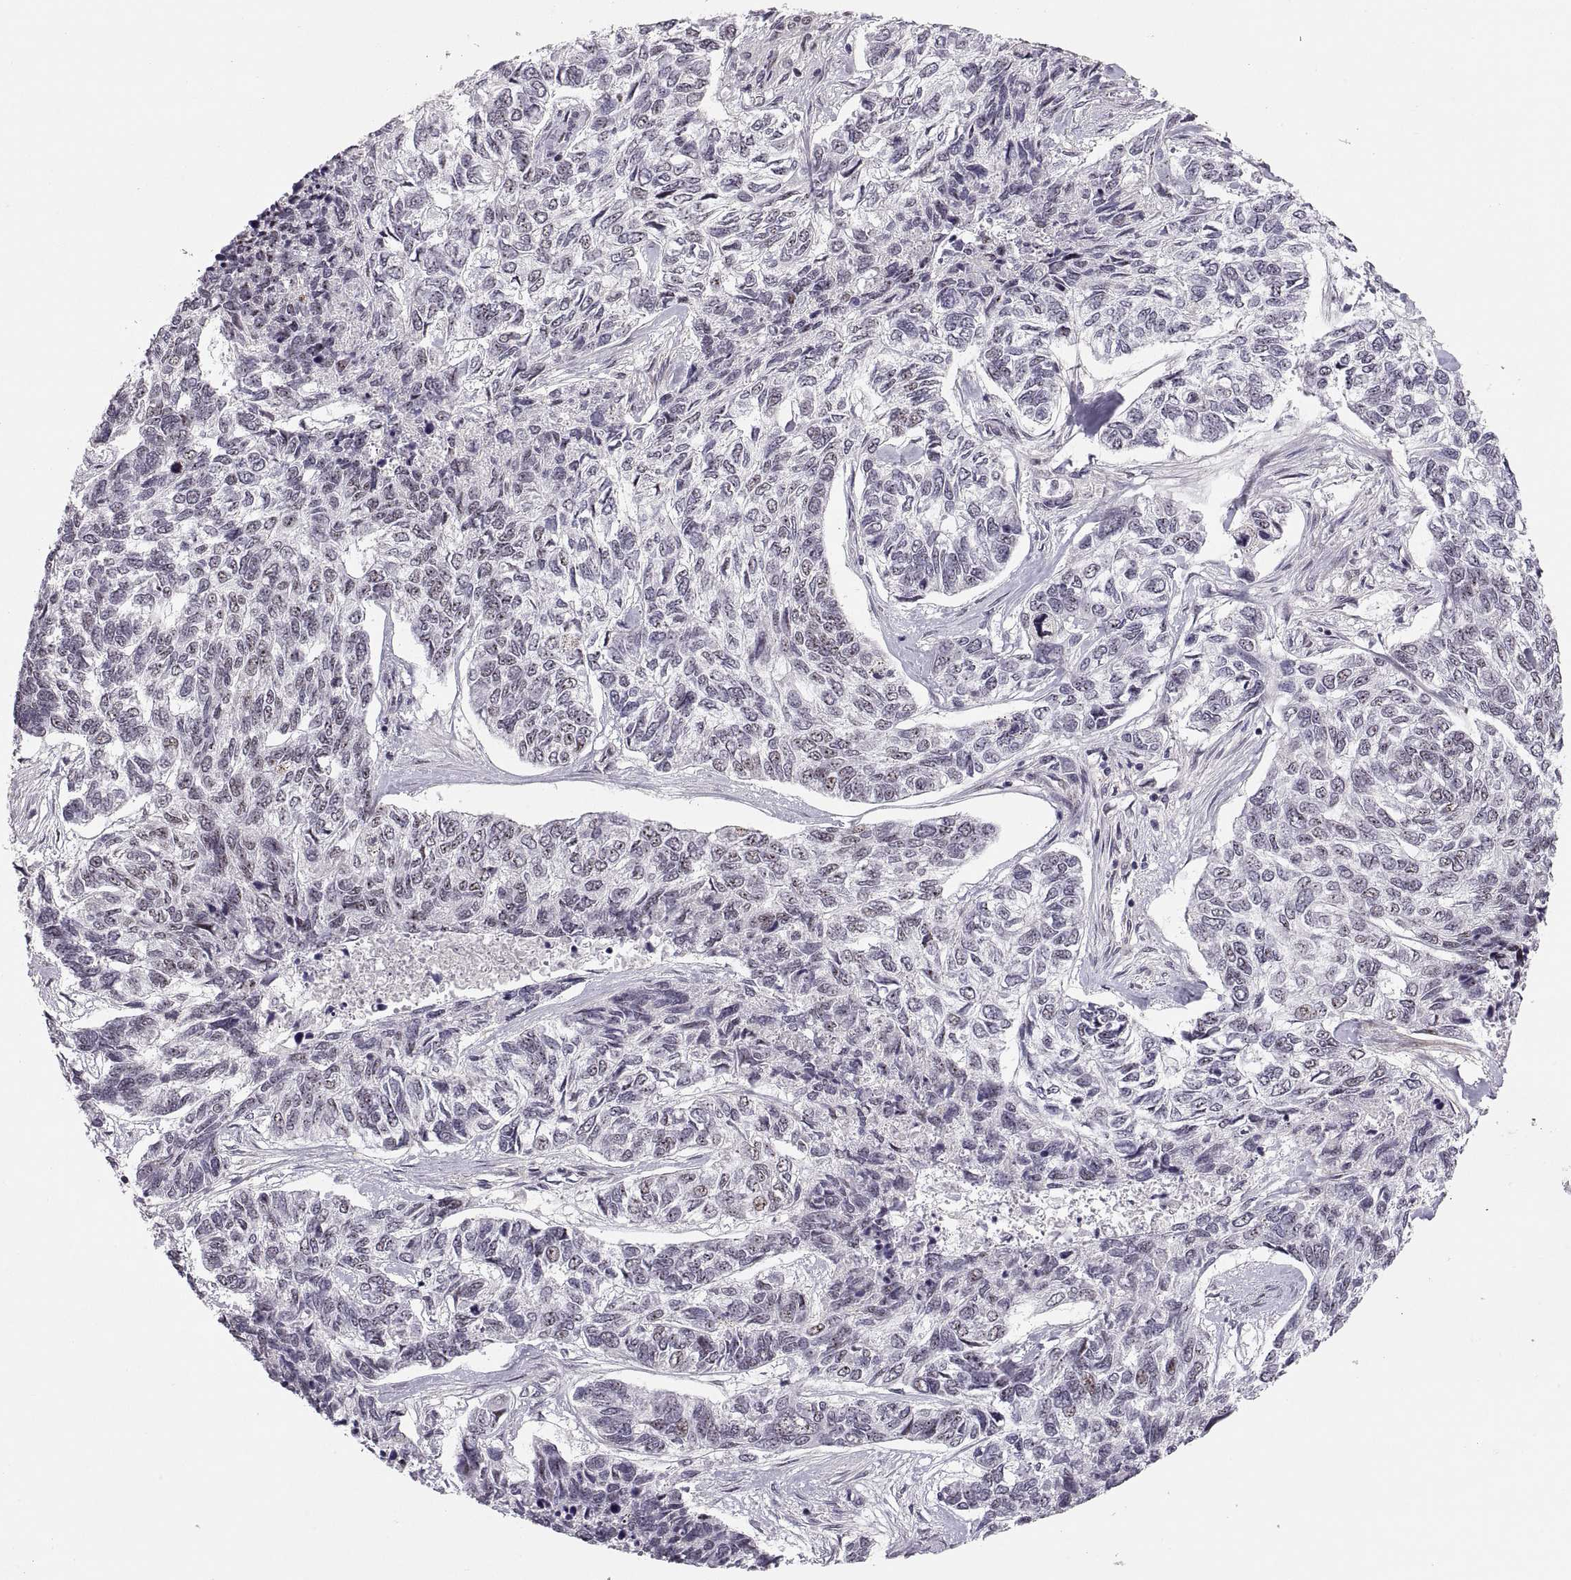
{"staining": {"intensity": "moderate", "quantity": "<25%", "location": "nuclear"}, "tissue": "skin cancer", "cell_type": "Tumor cells", "image_type": "cancer", "snomed": [{"axis": "morphology", "description": "Basal cell carcinoma"}, {"axis": "topography", "description": "Skin"}], "caption": "The photomicrograph displays staining of basal cell carcinoma (skin), revealing moderate nuclear protein staining (brown color) within tumor cells.", "gene": "SNAI1", "patient": {"sex": "female", "age": 65}}